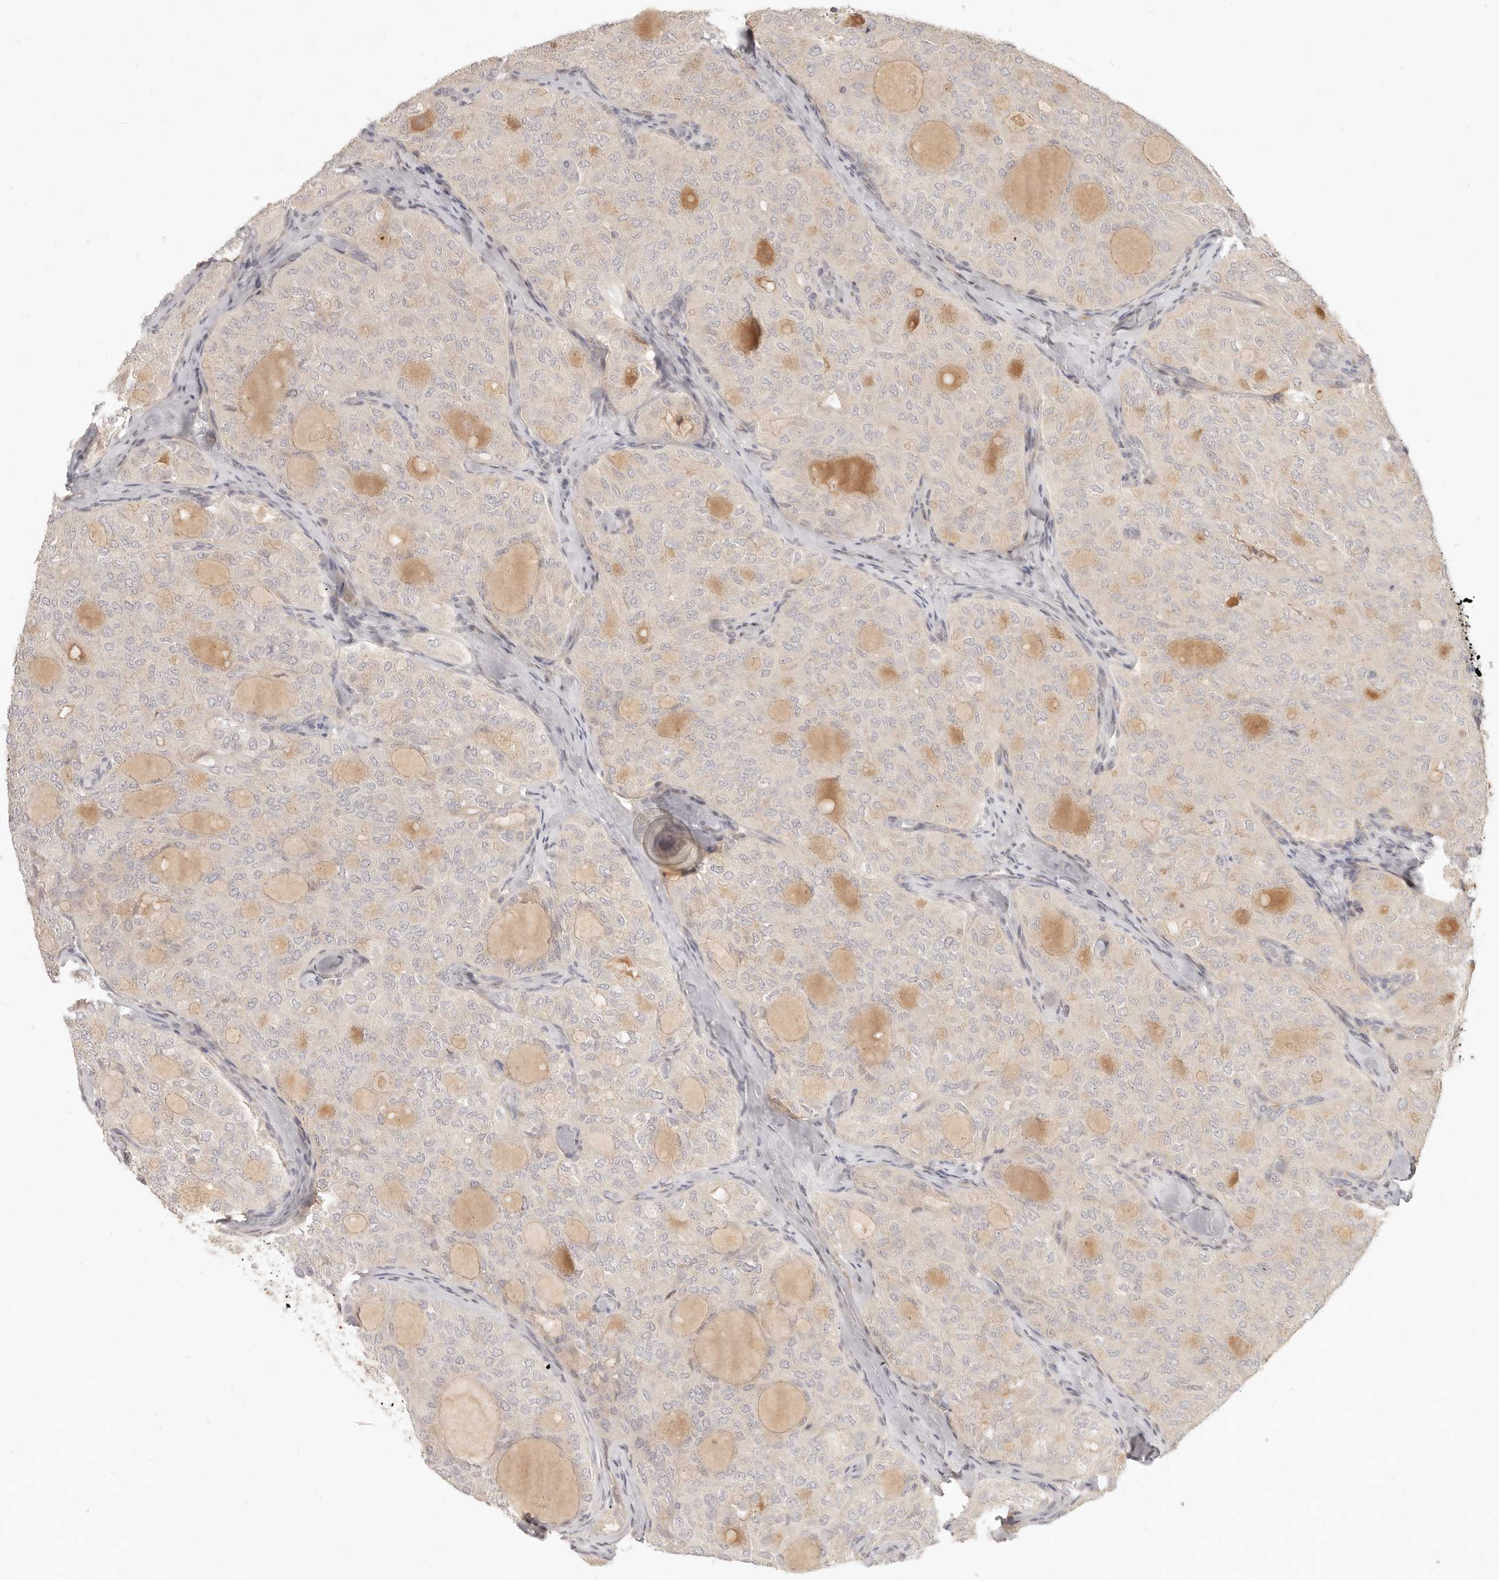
{"staining": {"intensity": "negative", "quantity": "none", "location": "none"}, "tissue": "thyroid cancer", "cell_type": "Tumor cells", "image_type": "cancer", "snomed": [{"axis": "morphology", "description": "Follicular adenoma carcinoma, NOS"}, {"axis": "topography", "description": "Thyroid gland"}], "caption": "IHC image of follicular adenoma carcinoma (thyroid) stained for a protein (brown), which demonstrates no expression in tumor cells.", "gene": "UBXN11", "patient": {"sex": "male", "age": 75}}